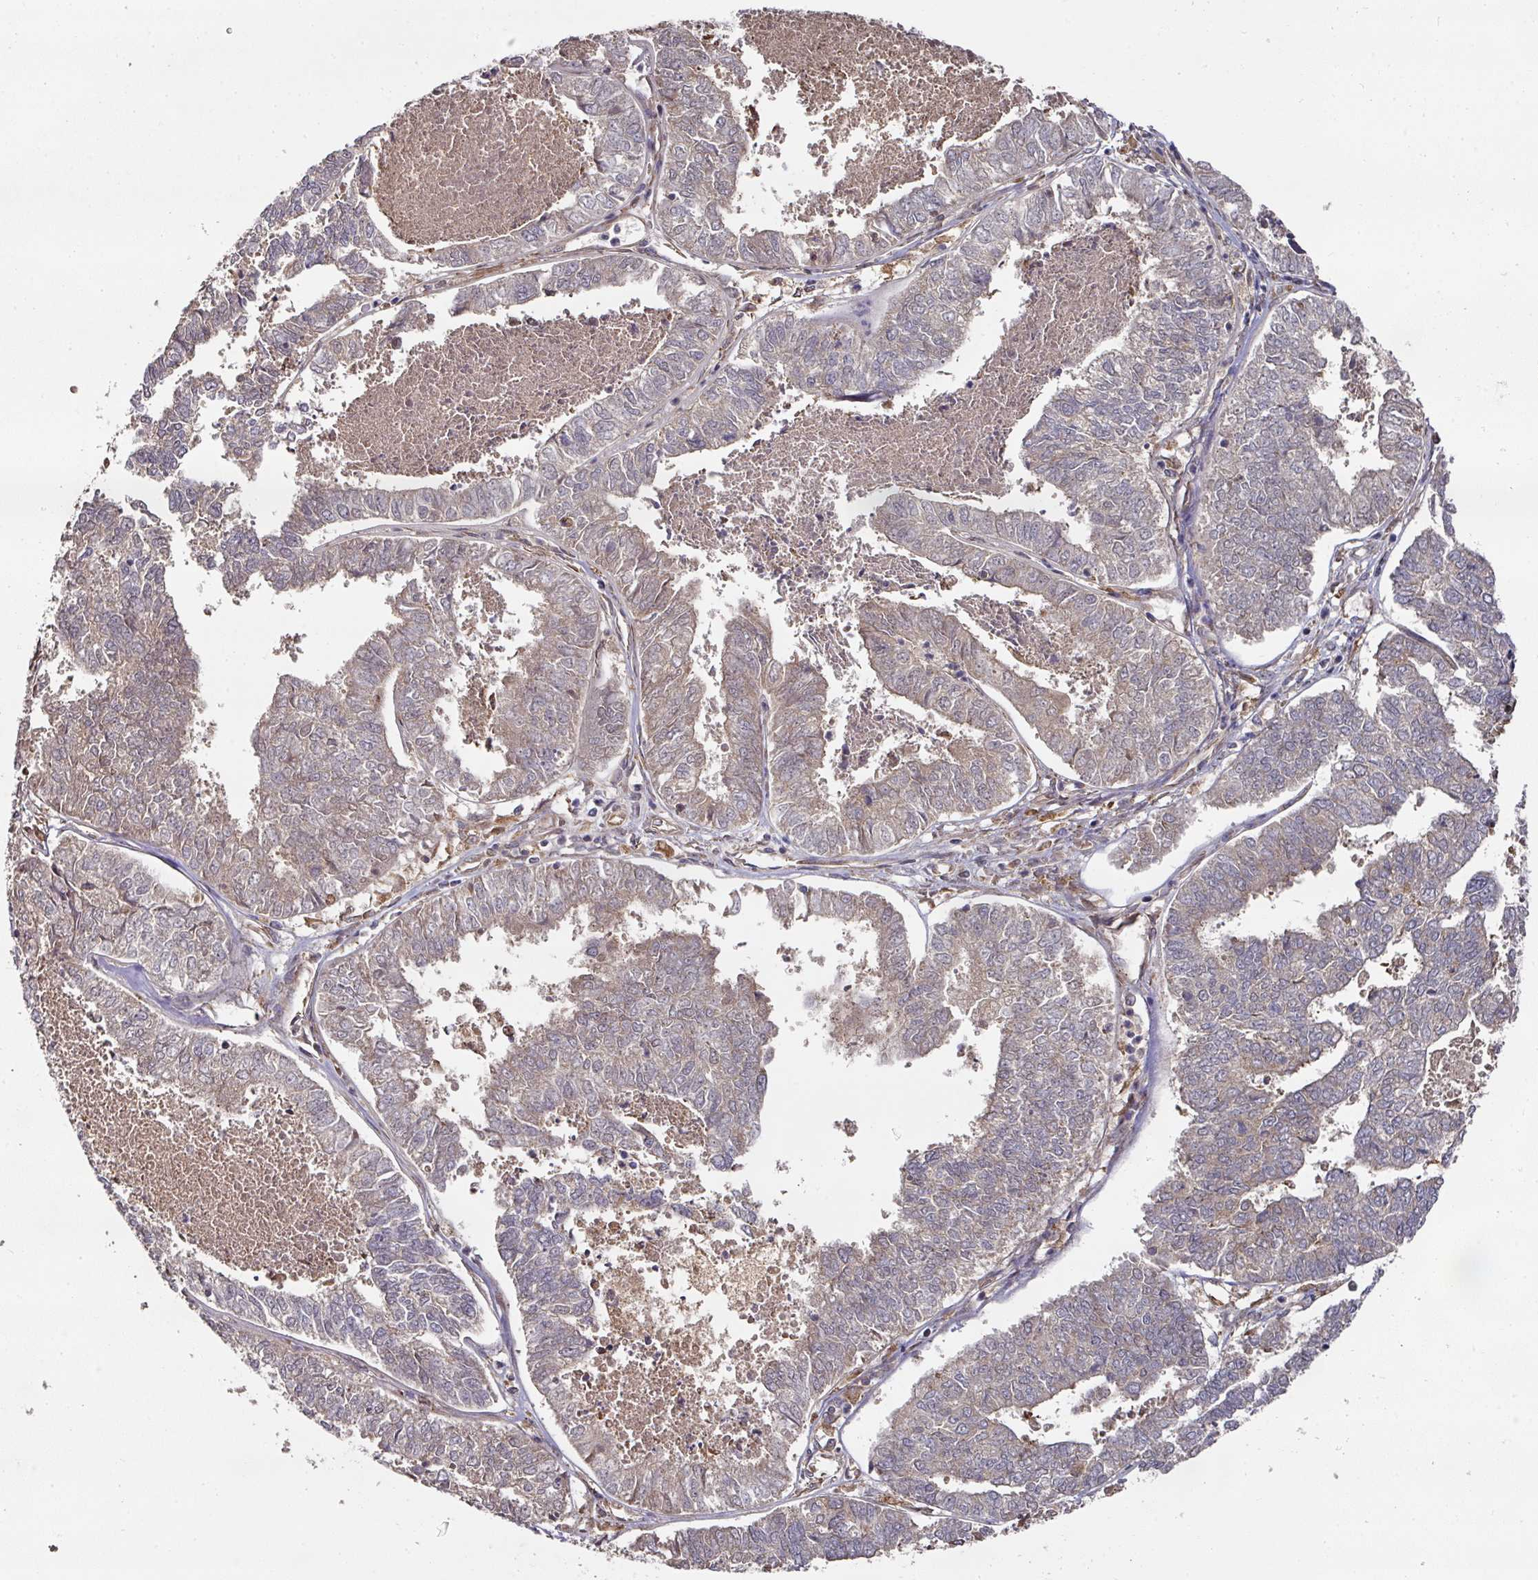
{"staining": {"intensity": "weak", "quantity": "<25%", "location": "cytoplasmic/membranous"}, "tissue": "endometrial cancer", "cell_type": "Tumor cells", "image_type": "cancer", "snomed": [{"axis": "morphology", "description": "Adenocarcinoma, NOS"}, {"axis": "topography", "description": "Endometrium"}], "caption": "DAB (3,3'-diaminobenzidine) immunohistochemical staining of human endometrial cancer (adenocarcinoma) shows no significant positivity in tumor cells.", "gene": "CEP95", "patient": {"sex": "female", "age": 73}}